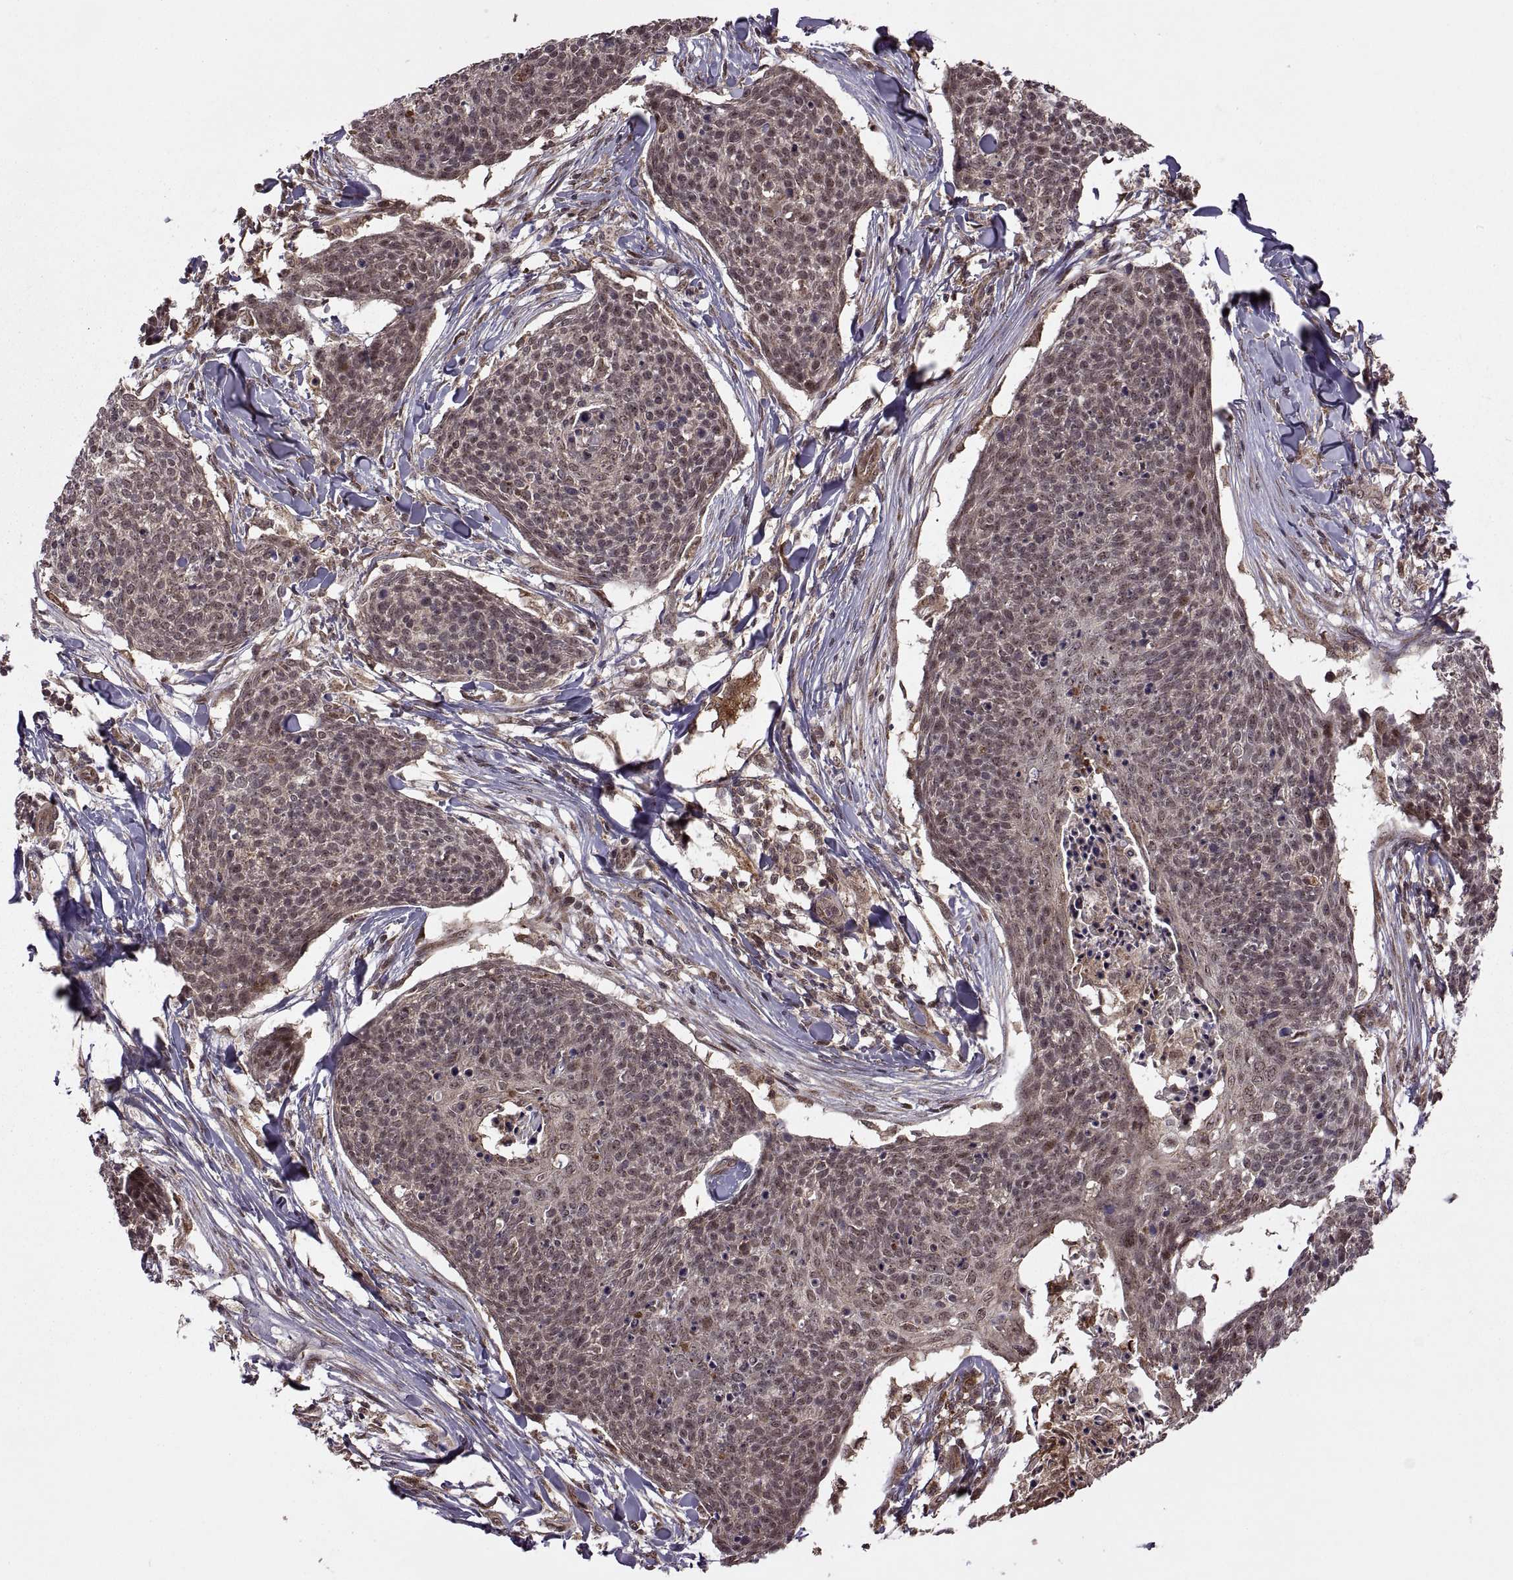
{"staining": {"intensity": "weak", "quantity": "25%-75%", "location": "cytoplasmic/membranous,nuclear"}, "tissue": "skin cancer", "cell_type": "Tumor cells", "image_type": "cancer", "snomed": [{"axis": "morphology", "description": "Squamous cell carcinoma, NOS"}, {"axis": "topography", "description": "Skin"}, {"axis": "topography", "description": "Vulva"}], "caption": "Immunohistochemical staining of skin cancer (squamous cell carcinoma) exhibits weak cytoplasmic/membranous and nuclear protein positivity in approximately 25%-75% of tumor cells.", "gene": "PTOV1", "patient": {"sex": "female", "age": 75}}